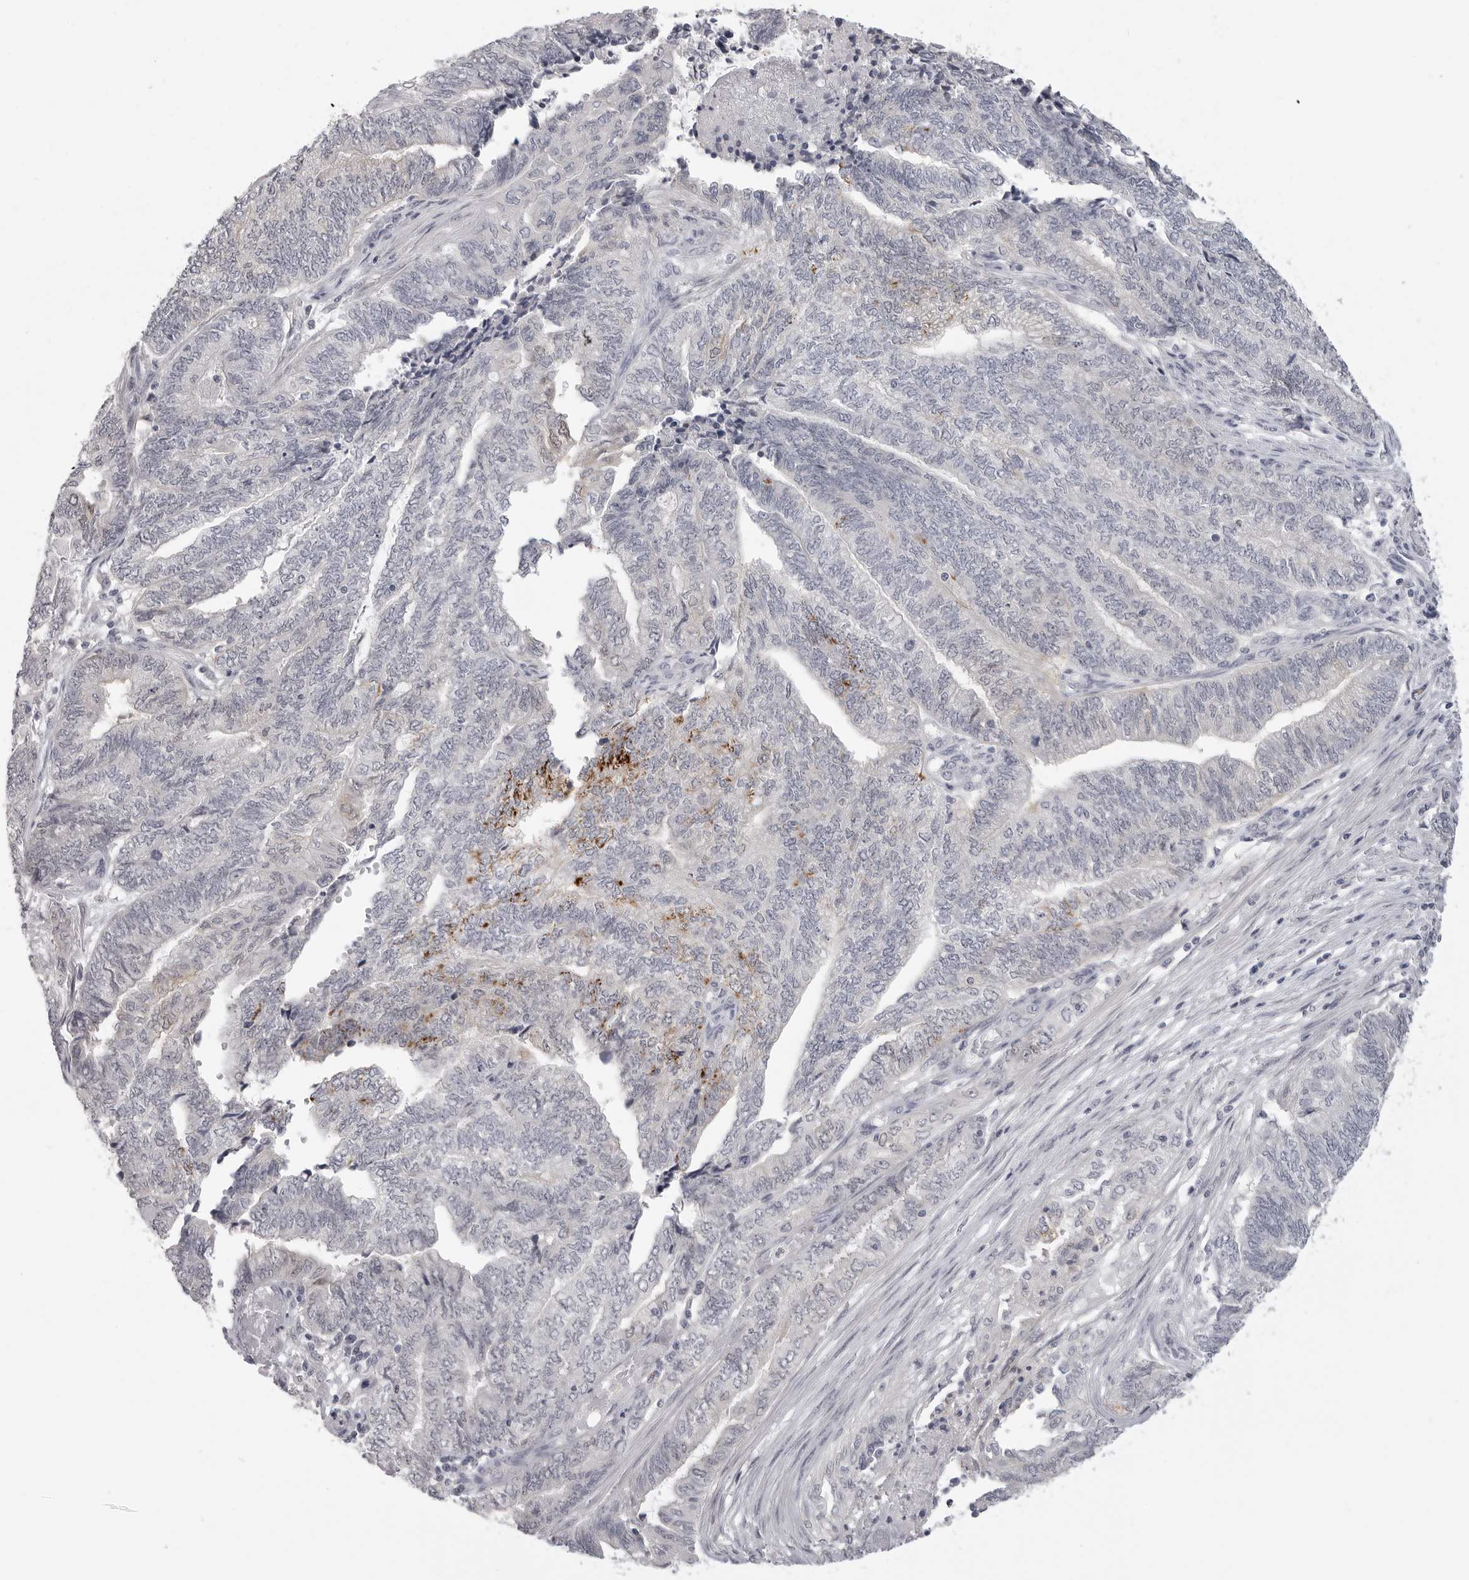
{"staining": {"intensity": "strong", "quantity": "<25%", "location": "cytoplasmic/membranous"}, "tissue": "endometrial cancer", "cell_type": "Tumor cells", "image_type": "cancer", "snomed": [{"axis": "morphology", "description": "Adenocarcinoma, NOS"}, {"axis": "topography", "description": "Uterus"}, {"axis": "topography", "description": "Endometrium"}], "caption": "High-magnification brightfield microscopy of endometrial cancer stained with DAB (brown) and counterstained with hematoxylin (blue). tumor cells exhibit strong cytoplasmic/membranous staining is present in about<25% of cells.", "gene": "HMGCS2", "patient": {"sex": "female", "age": 70}}